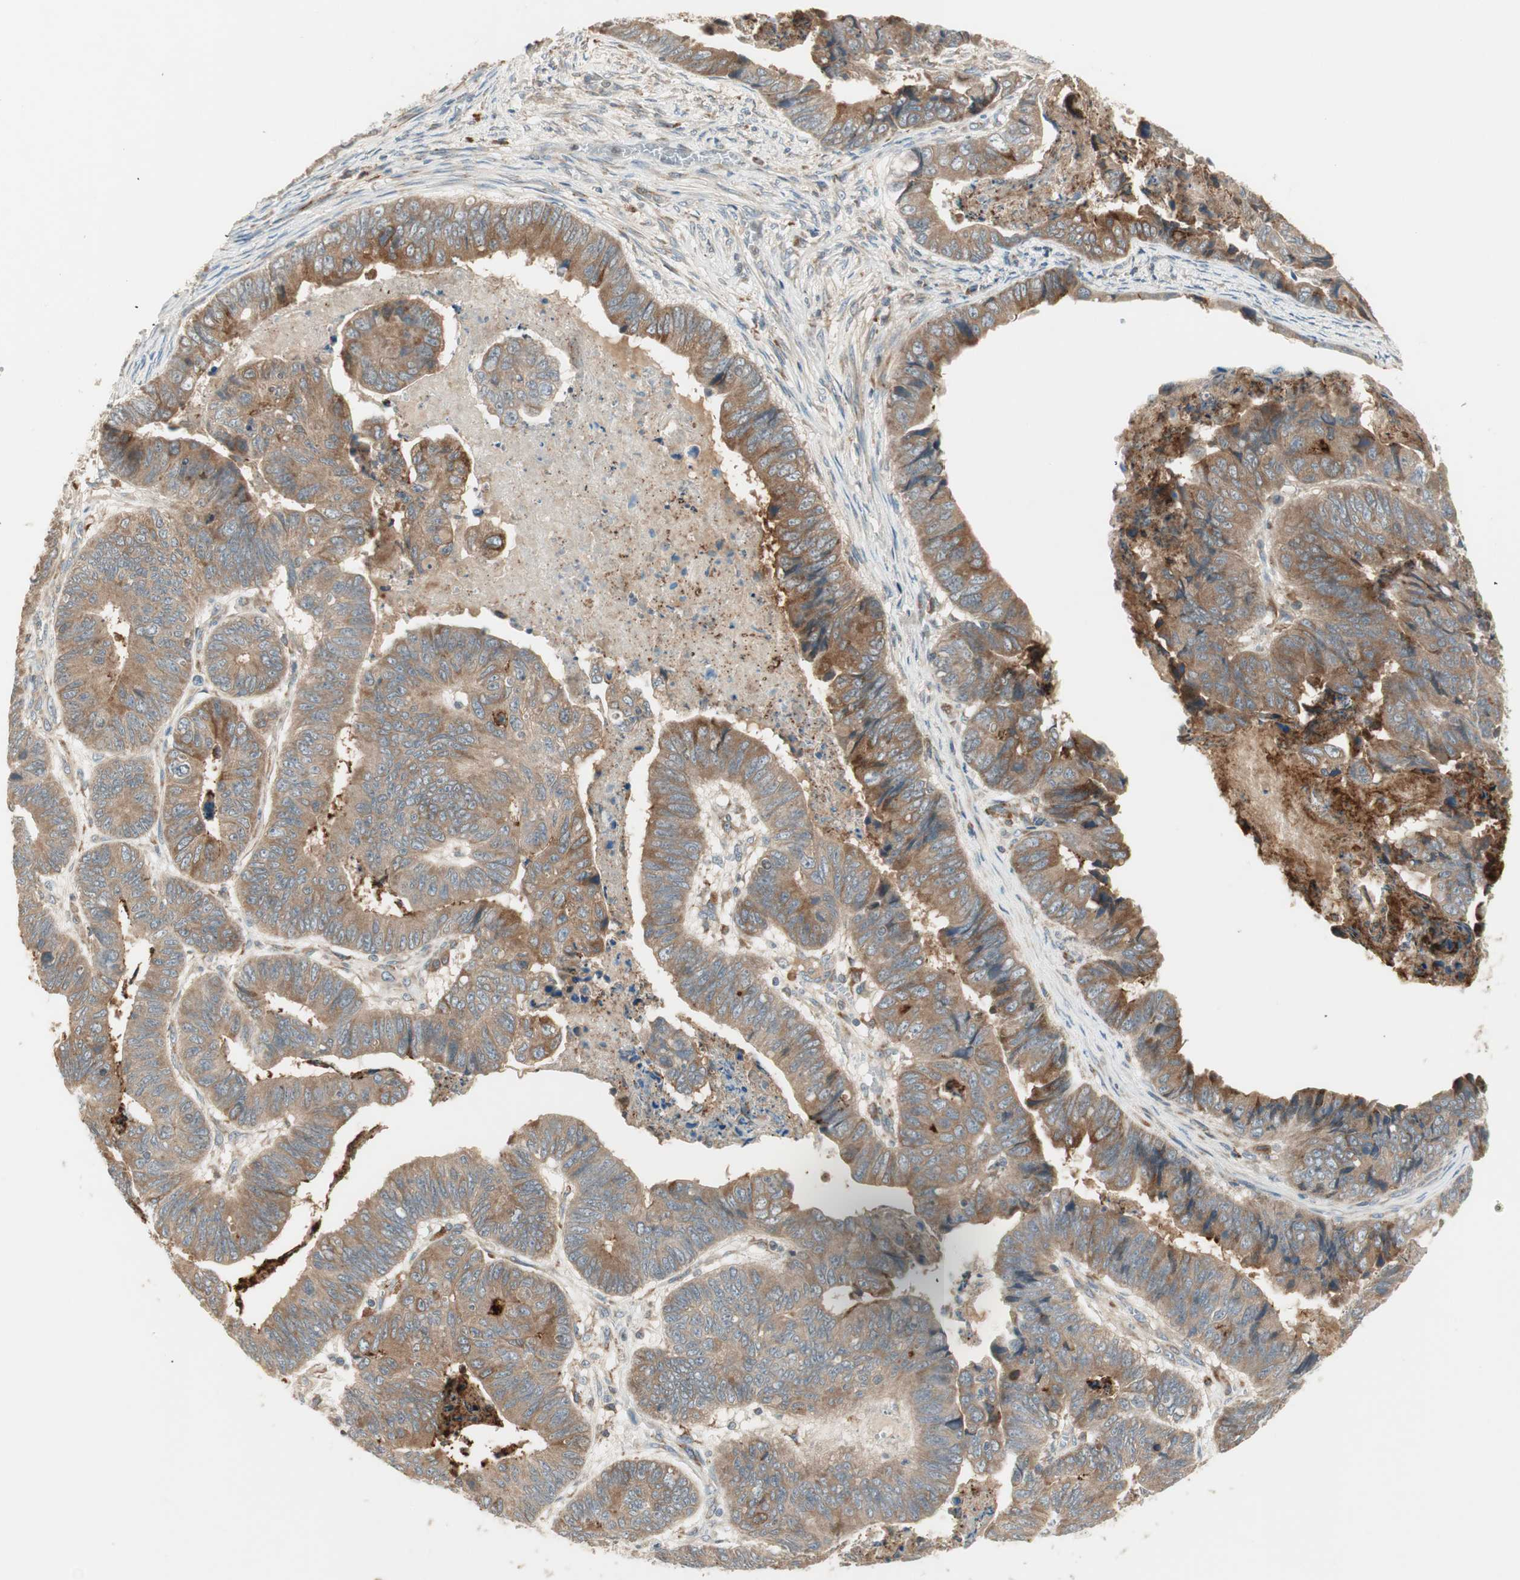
{"staining": {"intensity": "moderate", "quantity": ">75%", "location": "cytoplasmic/membranous"}, "tissue": "stomach cancer", "cell_type": "Tumor cells", "image_type": "cancer", "snomed": [{"axis": "morphology", "description": "Adenocarcinoma, NOS"}, {"axis": "topography", "description": "Stomach, lower"}], "caption": "IHC (DAB) staining of stomach adenocarcinoma demonstrates moderate cytoplasmic/membranous protein staining in about >75% of tumor cells. (DAB IHC with brightfield microscopy, high magnification).", "gene": "SFRP1", "patient": {"sex": "male", "age": 77}}